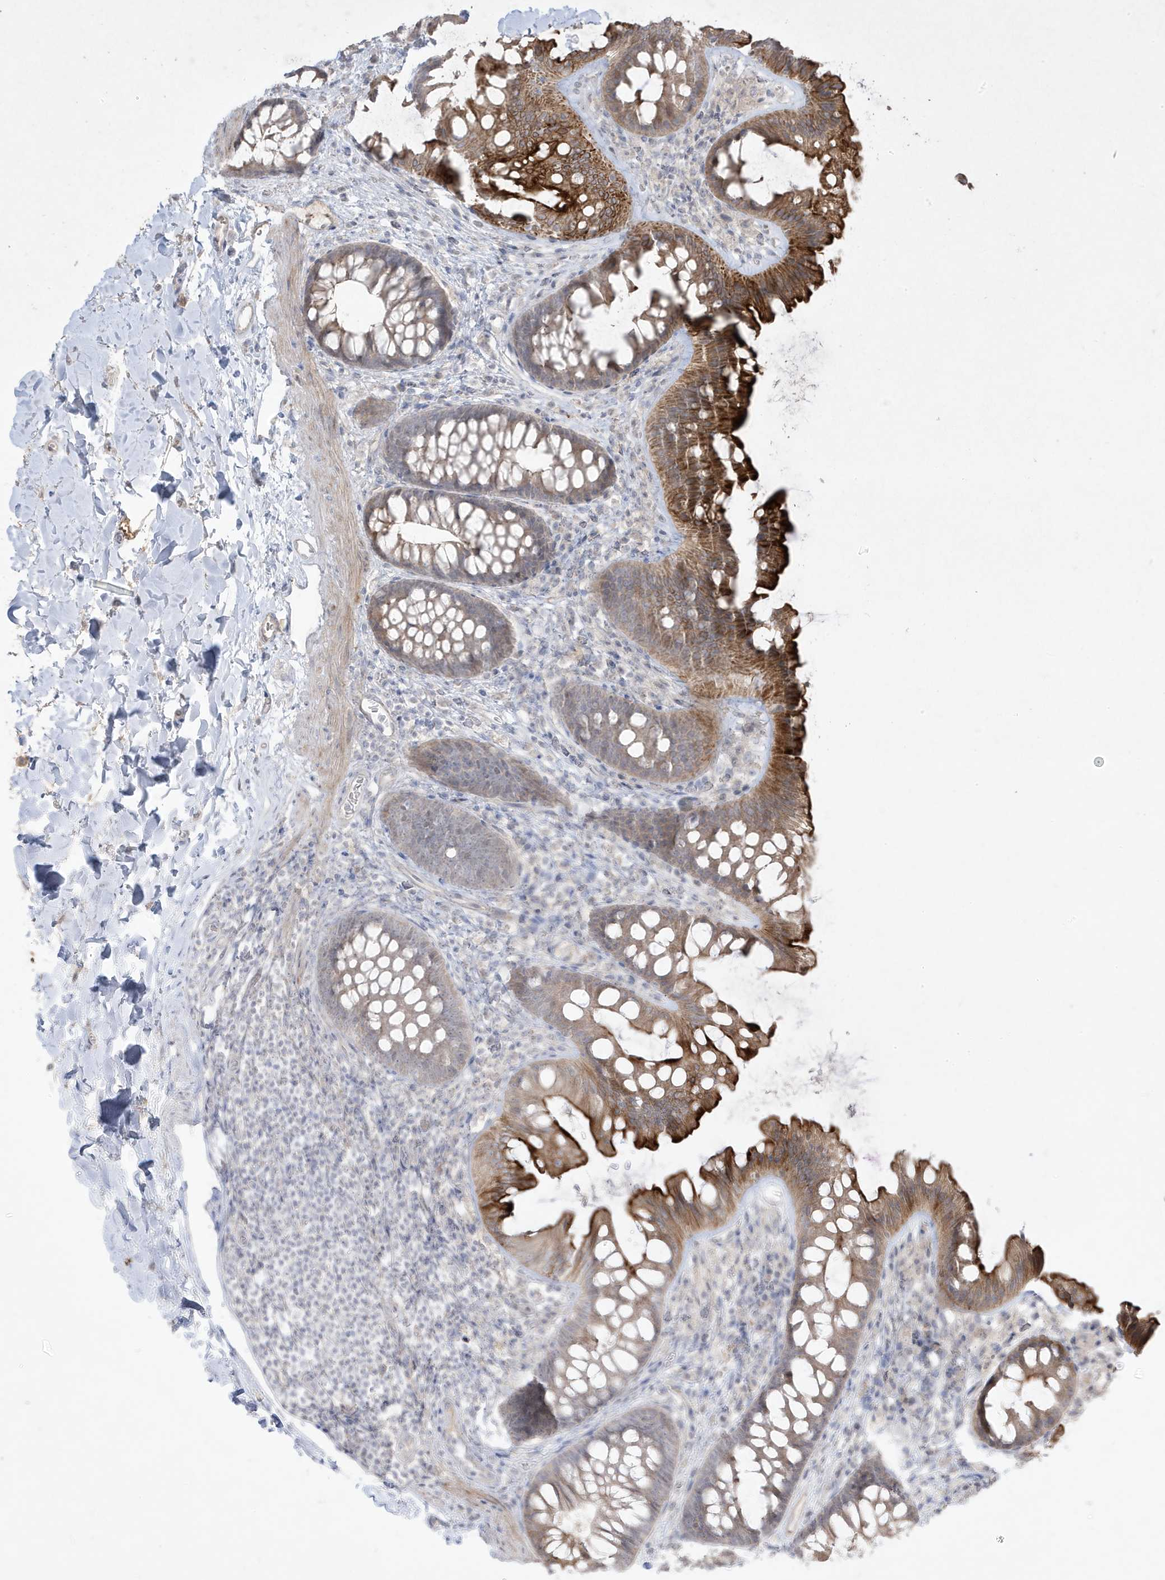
{"staining": {"intensity": "negative", "quantity": "none", "location": "none"}, "tissue": "colon", "cell_type": "Endothelial cells", "image_type": "normal", "snomed": [{"axis": "morphology", "description": "Normal tissue, NOS"}, {"axis": "topography", "description": "Colon"}], "caption": "IHC histopathology image of benign colon: colon stained with DAB (3,3'-diaminobenzidine) shows no significant protein positivity in endothelial cells.", "gene": "RGL4", "patient": {"sex": "female", "age": 62}}